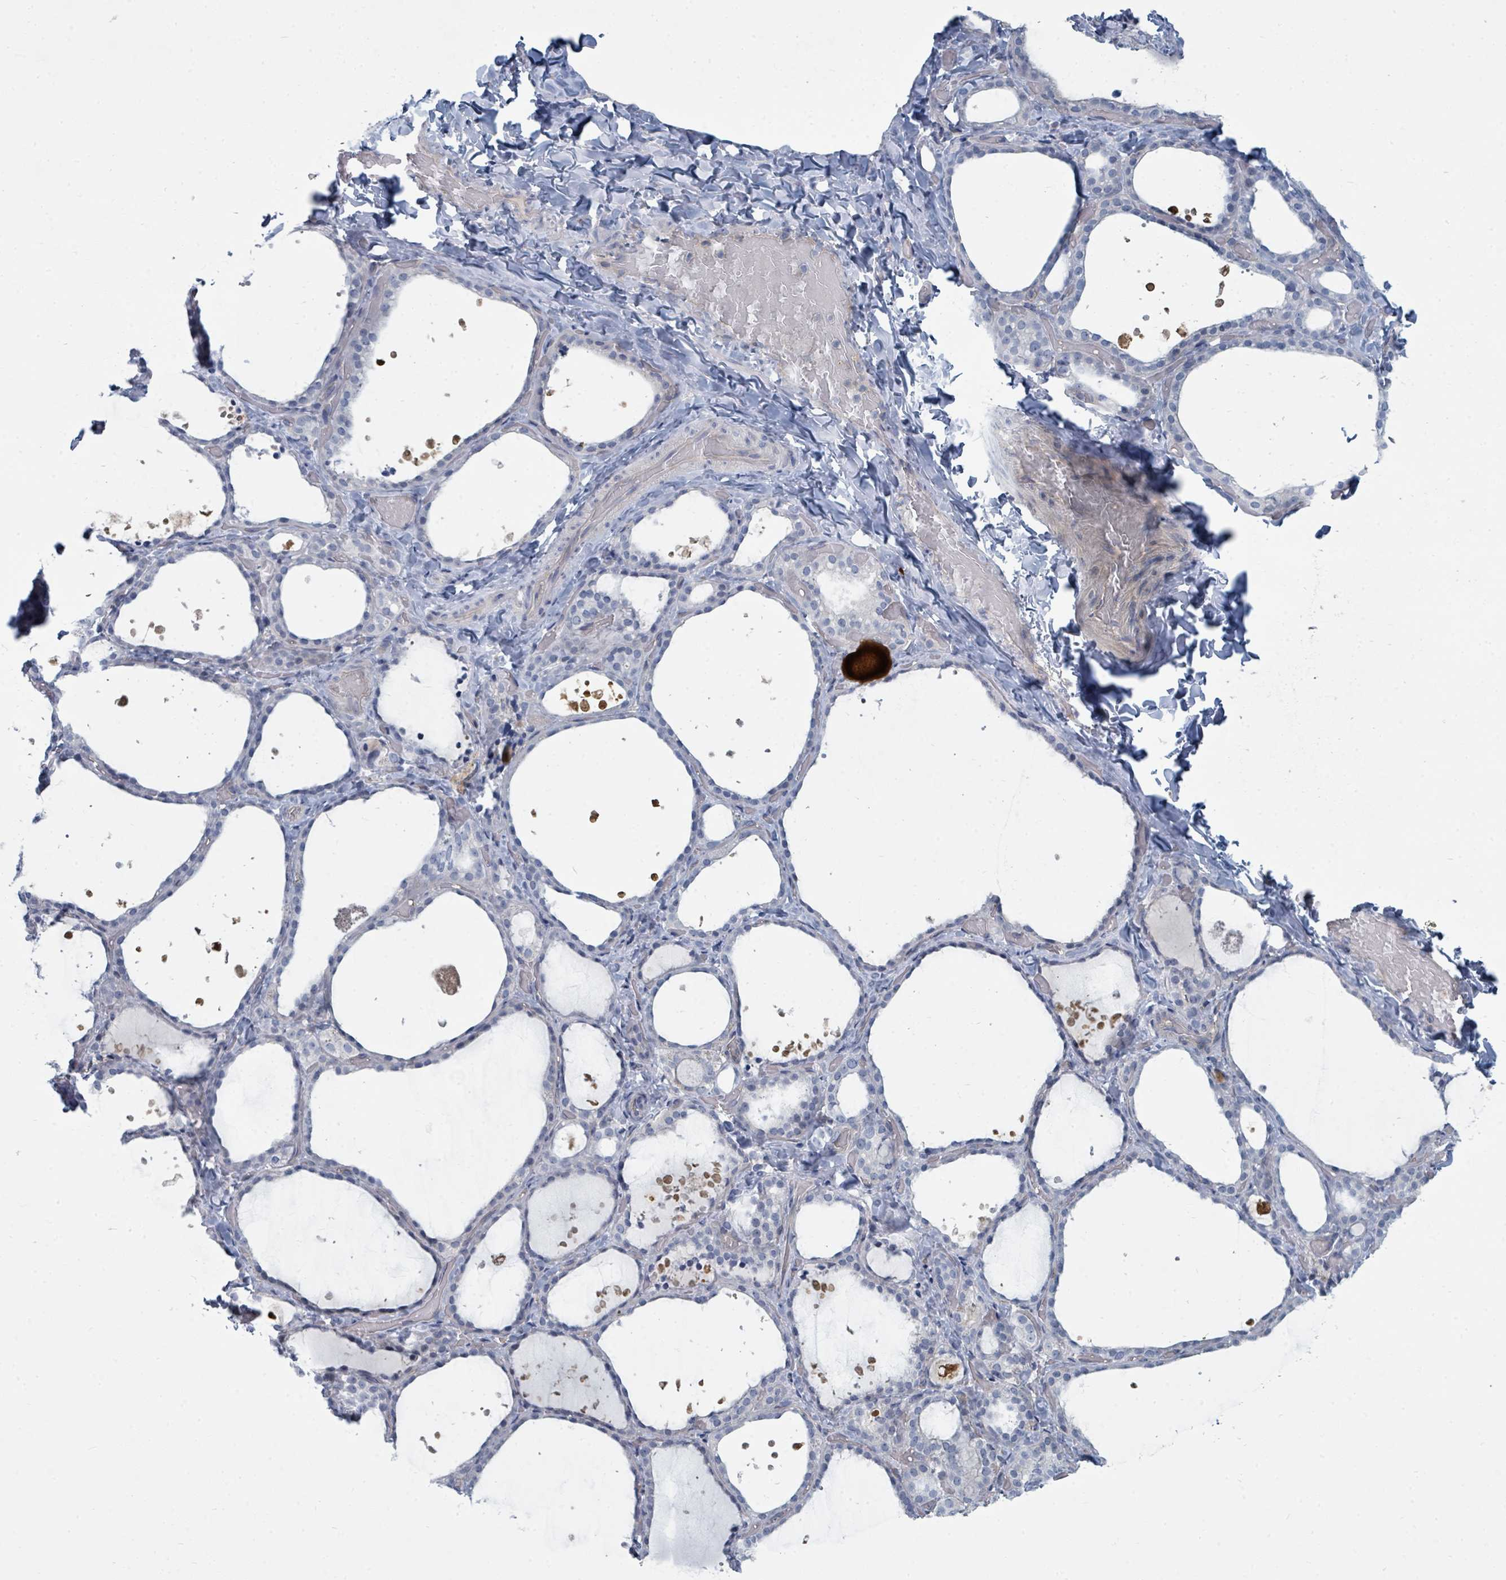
{"staining": {"intensity": "negative", "quantity": "none", "location": "none"}, "tissue": "thyroid gland", "cell_type": "Glandular cells", "image_type": "normal", "snomed": [{"axis": "morphology", "description": "Normal tissue, NOS"}, {"axis": "topography", "description": "Thyroid gland"}], "caption": "The immunohistochemistry (IHC) micrograph has no significant expression in glandular cells of thyroid gland. (Immunohistochemistry (ihc), brightfield microscopy, high magnification).", "gene": "SLC25A45", "patient": {"sex": "female", "age": 44}}